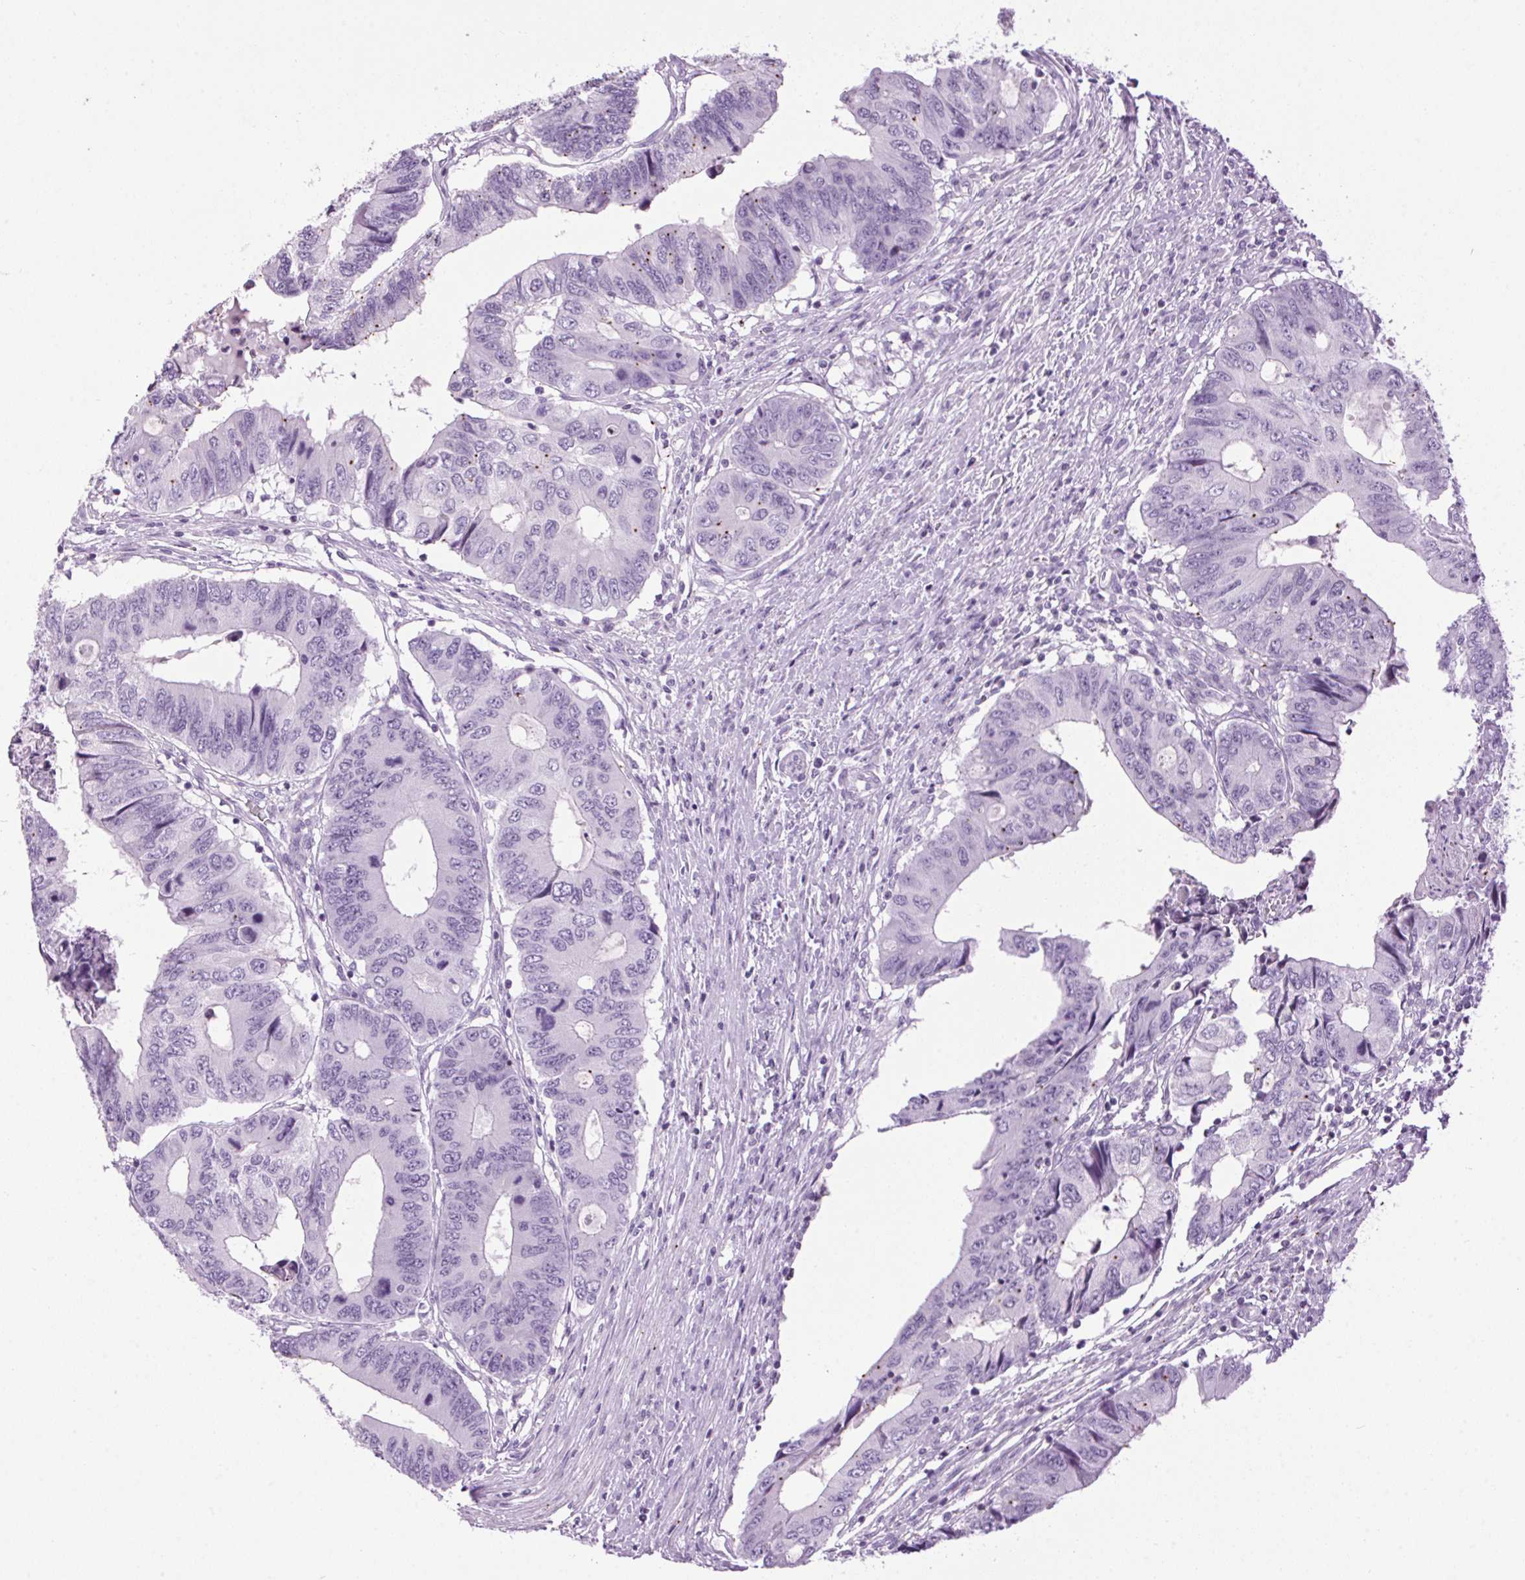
{"staining": {"intensity": "negative", "quantity": "none", "location": "none"}, "tissue": "colorectal cancer", "cell_type": "Tumor cells", "image_type": "cancer", "snomed": [{"axis": "morphology", "description": "Adenocarcinoma, NOS"}, {"axis": "topography", "description": "Colon"}], "caption": "A high-resolution micrograph shows immunohistochemistry (IHC) staining of colorectal adenocarcinoma, which shows no significant positivity in tumor cells.", "gene": "TMEM88B", "patient": {"sex": "male", "age": 53}}